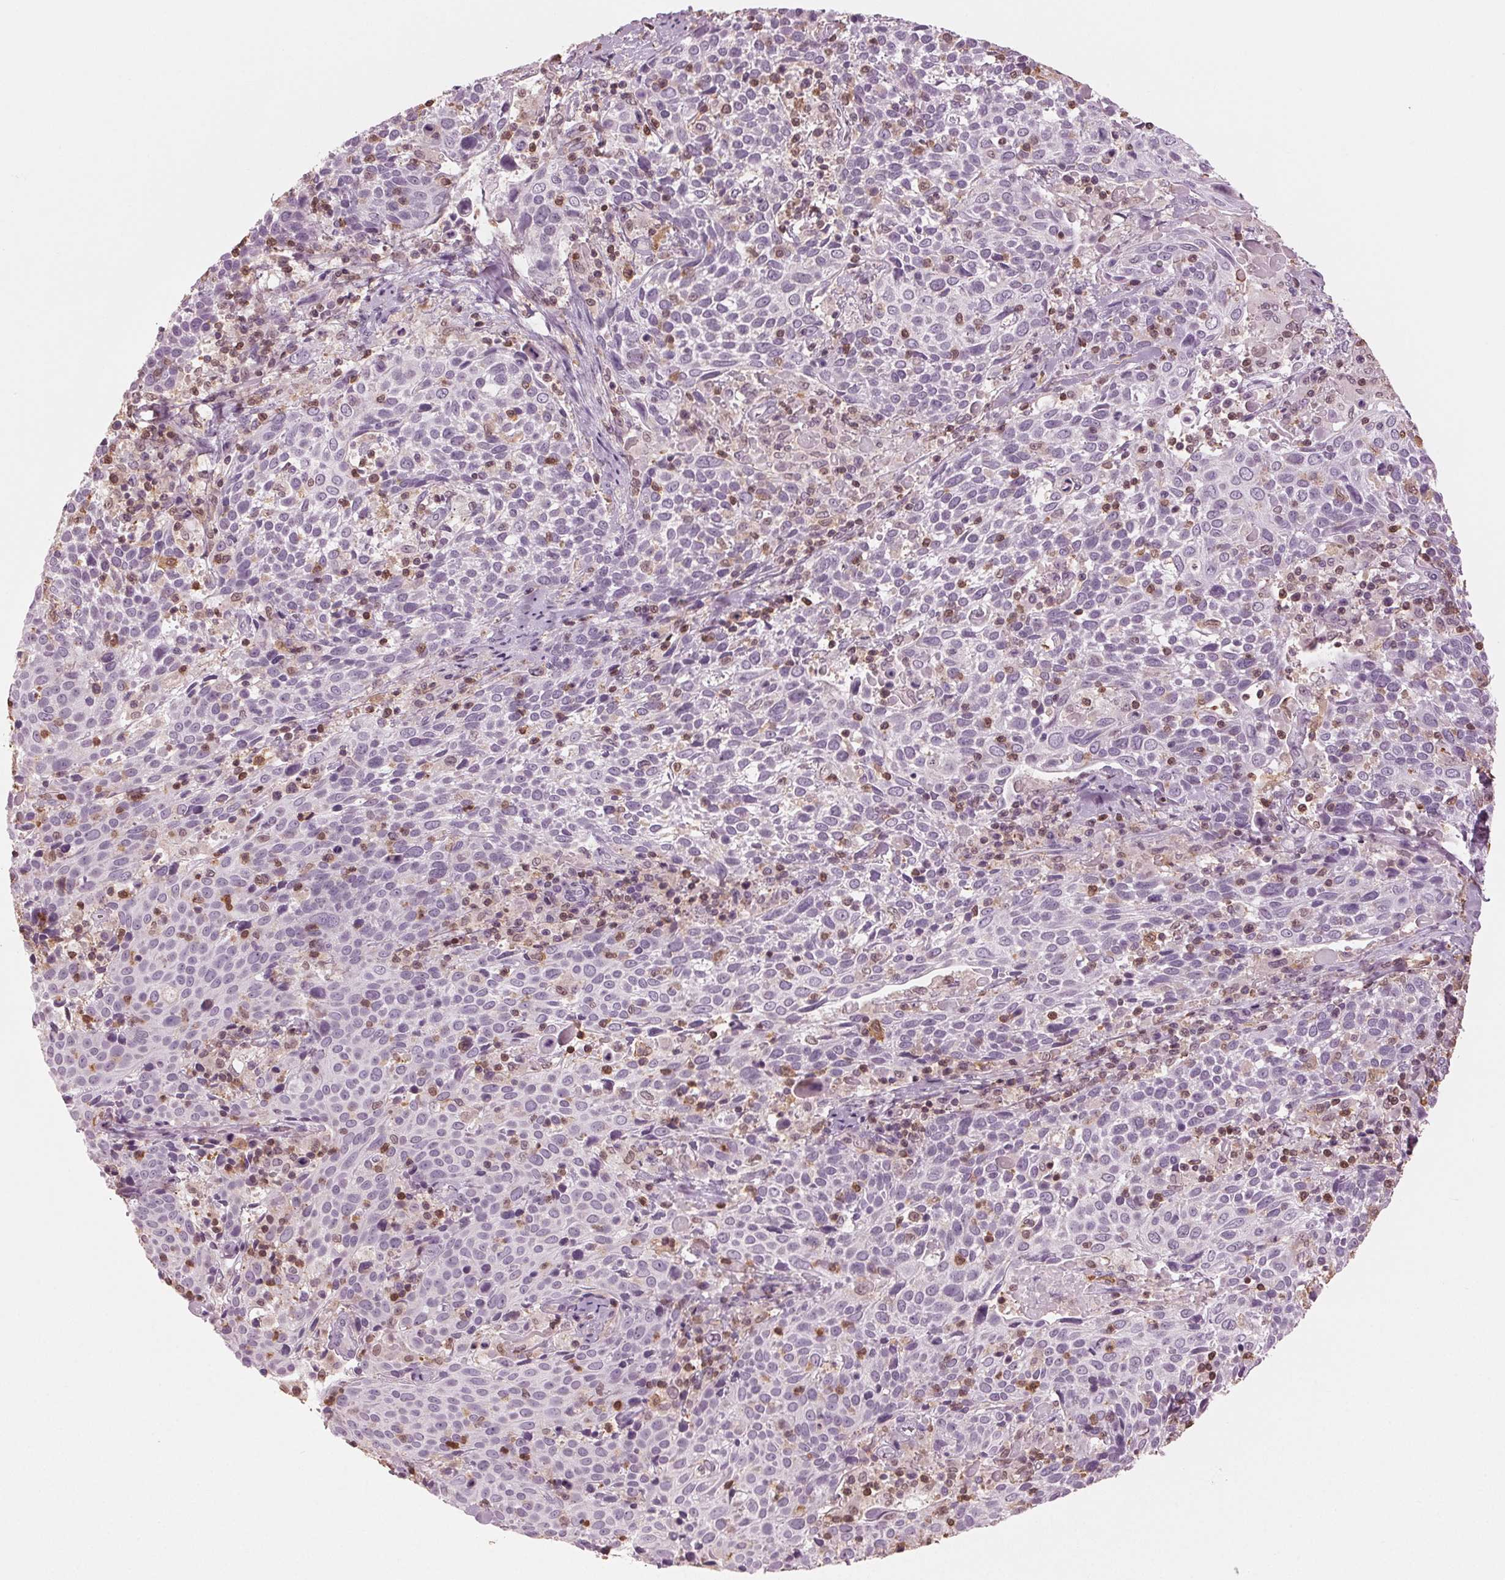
{"staining": {"intensity": "negative", "quantity": "none", "location": "none"}, "tissue": "cervical cancer", "cell_type": "Tumor cells", "image_type": "cancer", "snomed": [{"axis": "morphology", "description": "Squamous cell carcinoma, NOS"}, {"axis": "topography", "description": "Cervix"}], "caption": "Image shows no protein staining in tumor cells of cervical squamous cell carcinoma tissue.", "gene": "BTLA", "patient": {"sex": "female", "age": 61}}